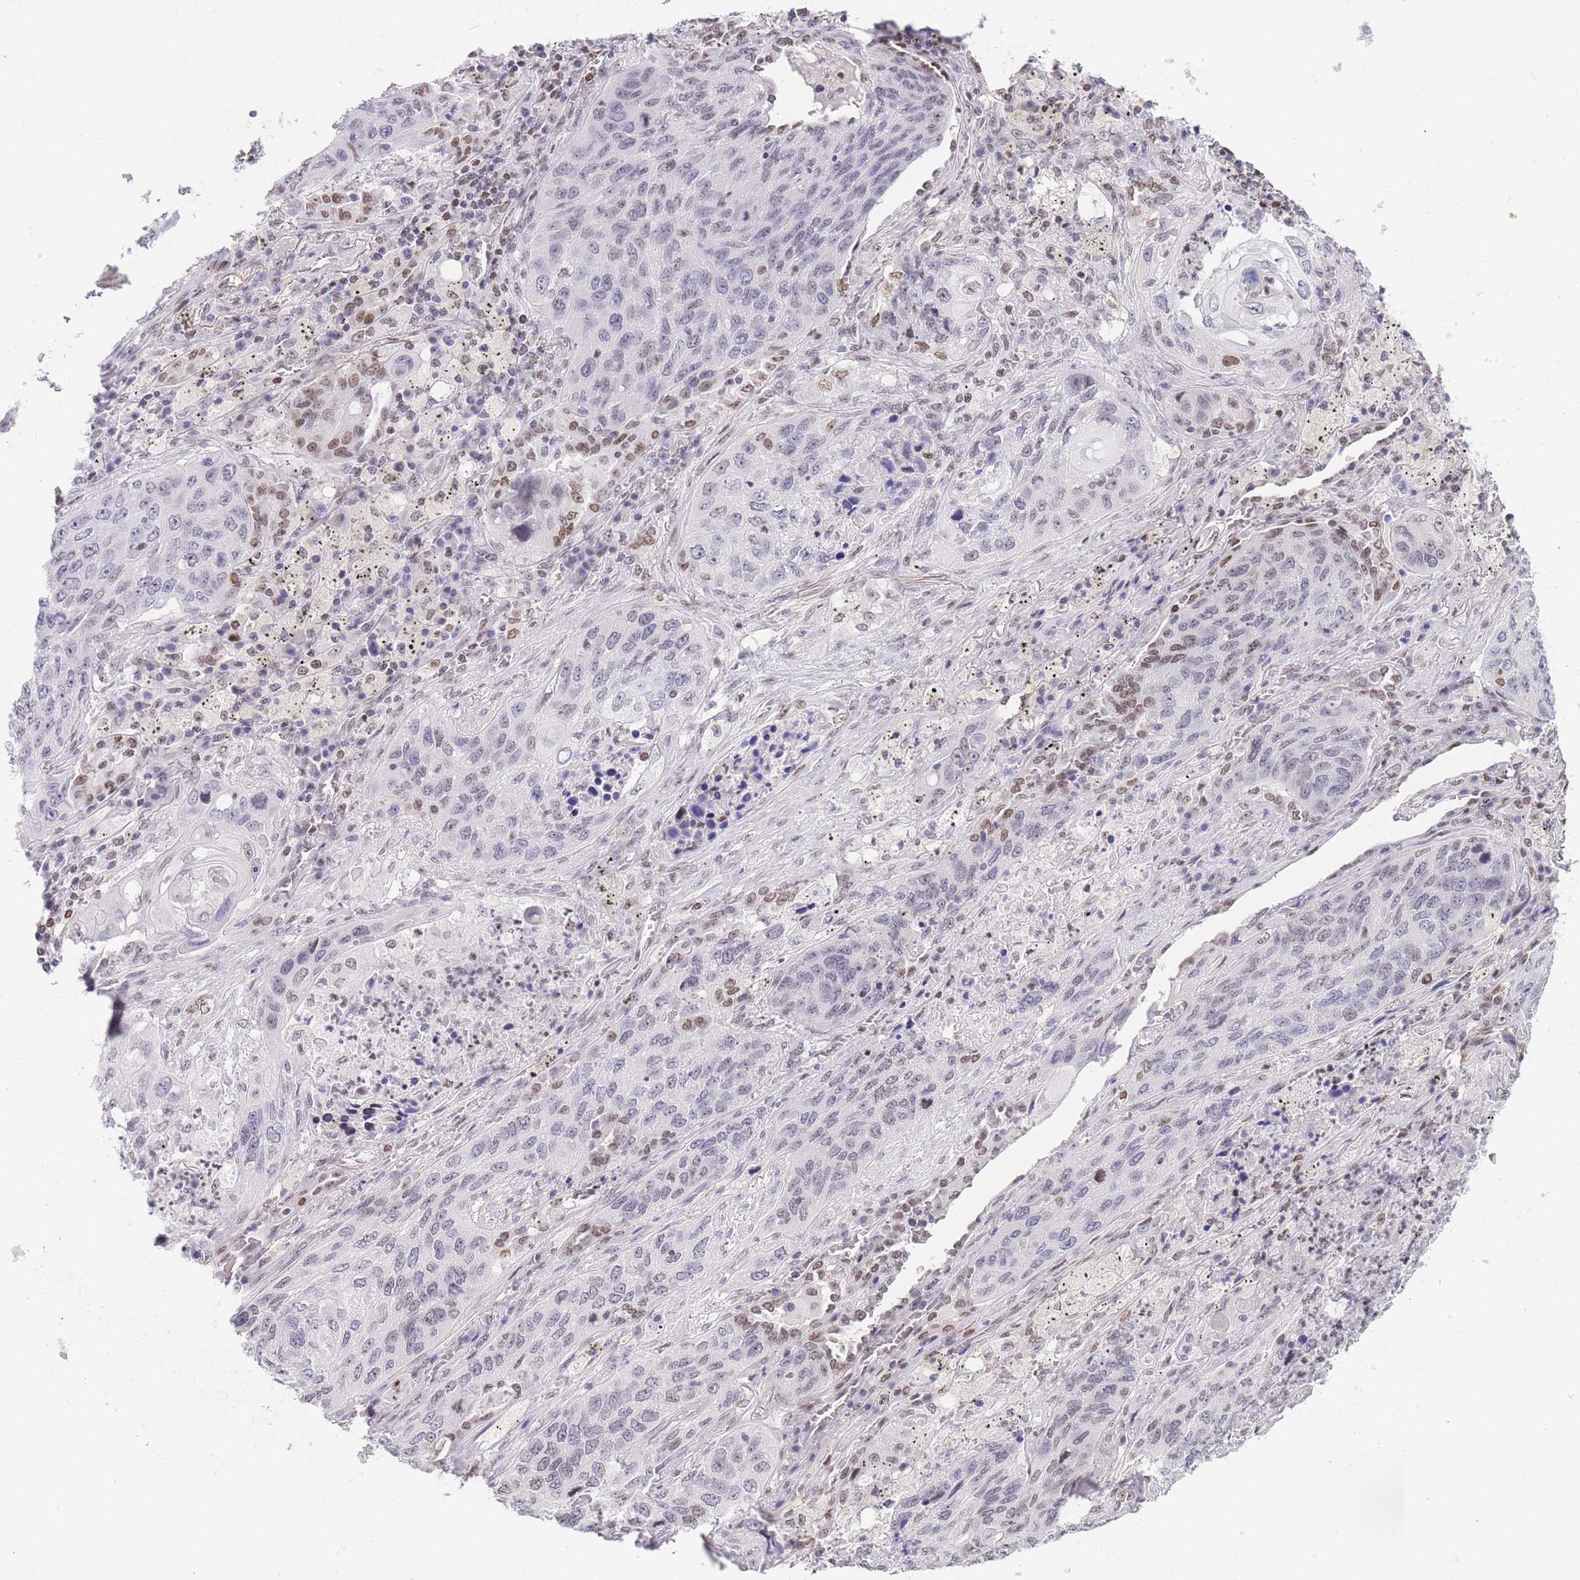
{"staining": {"intensity": "moderate", "quantity": "<25%", "location": "cytoplasmic/membranous,nuclear"}, "tissue": "lung cancer", "cell_type": "Tumor cells", "image_type": "cancer", "snomed": [{"axis": "morphology", "description": "Squamous cell carcinoma, NOS"}, {"axis": "topography", "description": "Lung"}], "caption": "Tumor cells exhibit moderate cytoplasmic/membranous and nuclear staining in about <25% of cells in lung cancer (squamous cell carcinoma).", "gene": "HMGN1", "patient": {"sex": "female", "age": 63}}